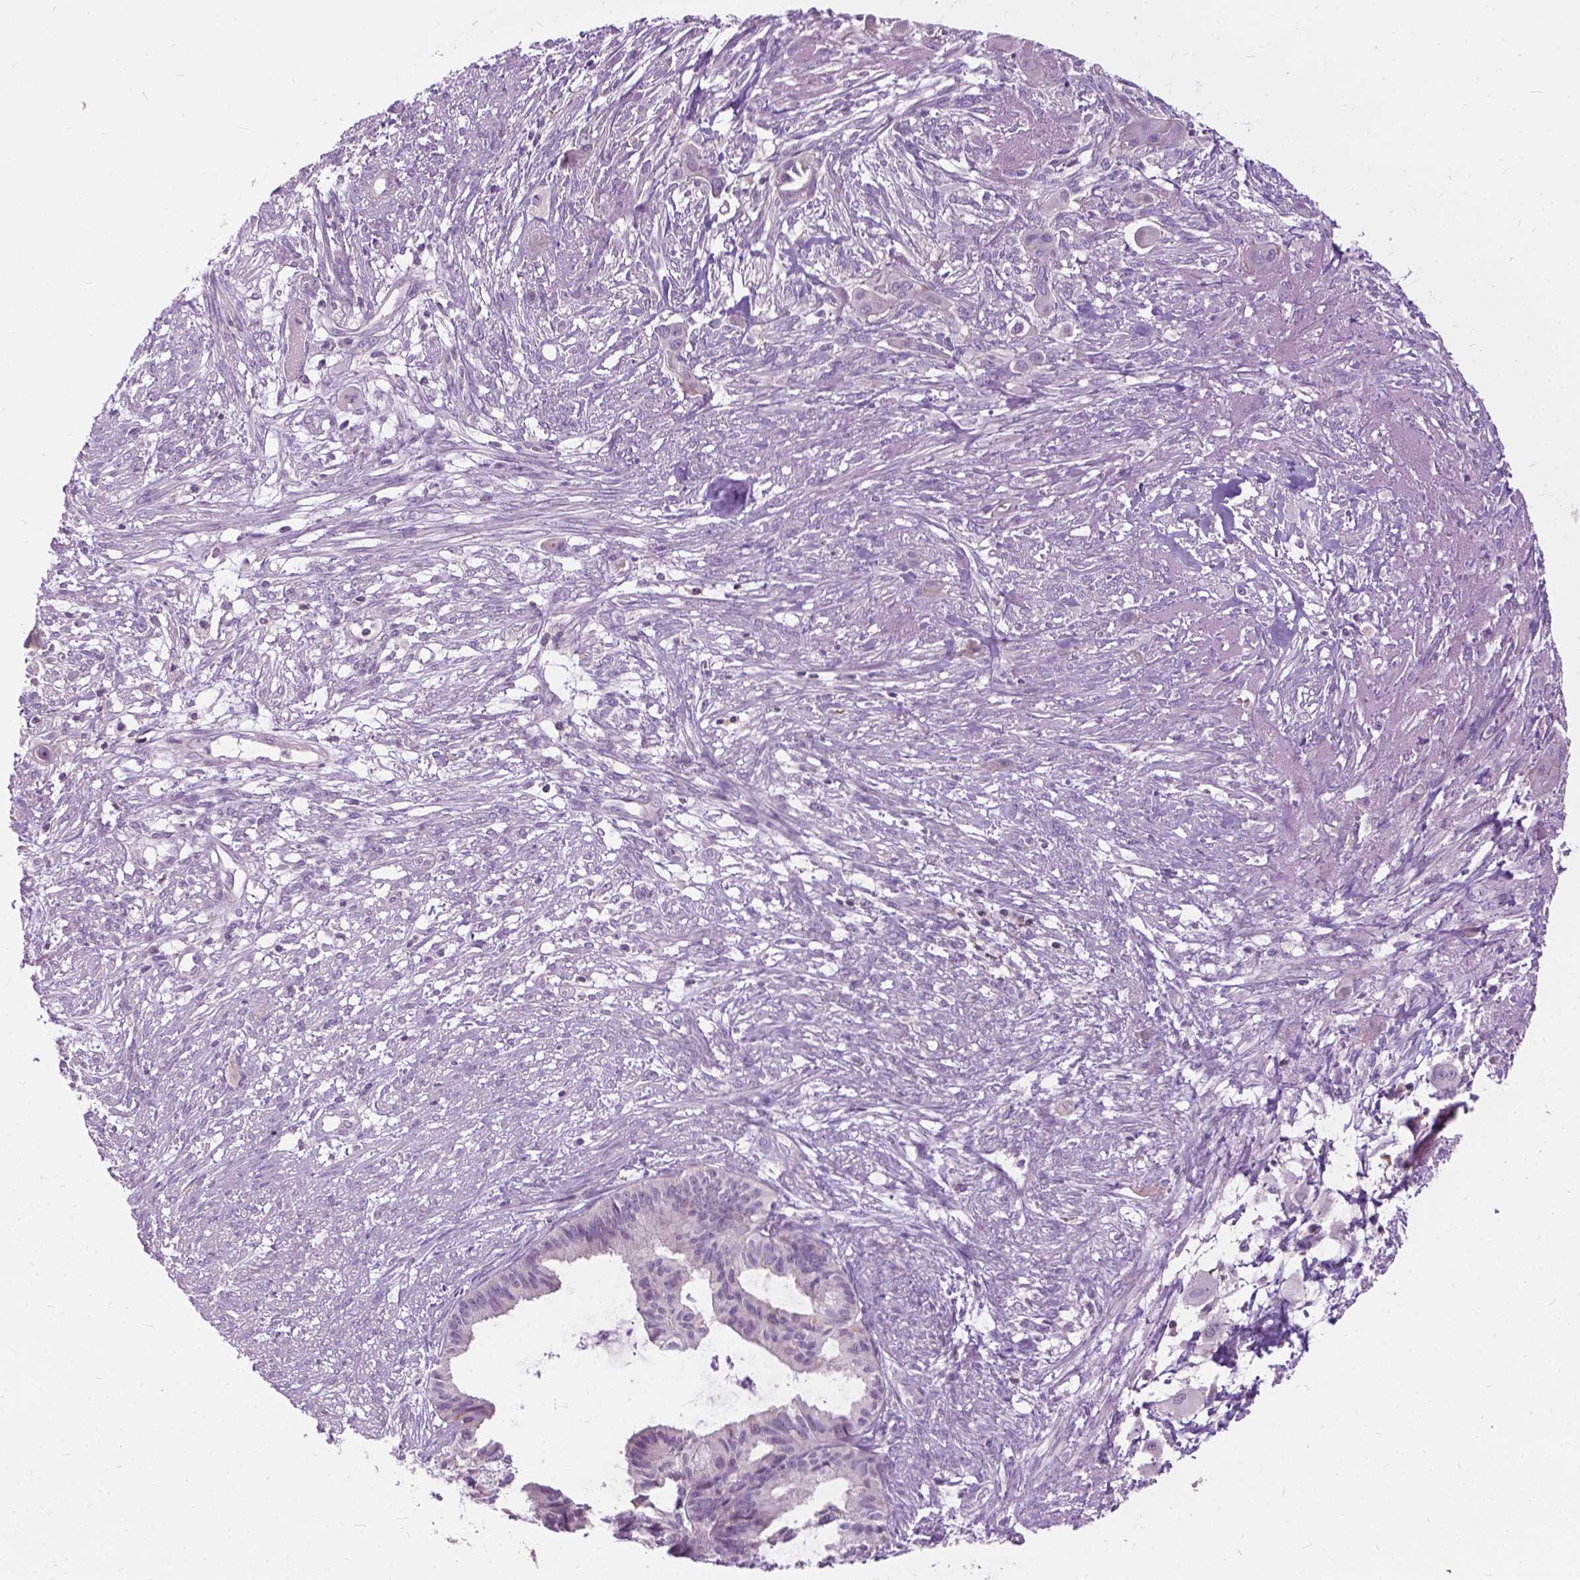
{"staining": {"intensity": "negative", "quantity": "none", "location": "none"}, "tissue": "endometrial cancer", "cell_type": "Tumor cells", "image_type": "cancer", "snomed": [{"axis": "morphology", "description": "Adenocarcinoma, NOS"}, {"axis": "topography", "description": "Endometrium"}], "caption": "Immunohistochemistry micrograph of human endometrial adenocarcinoma stained for a protein (brown), which reveals no staining in tumor cells. Nuclei are stained in blue.", "gene": "JAK3", "patient": {"sex": "female", "age": 86}}